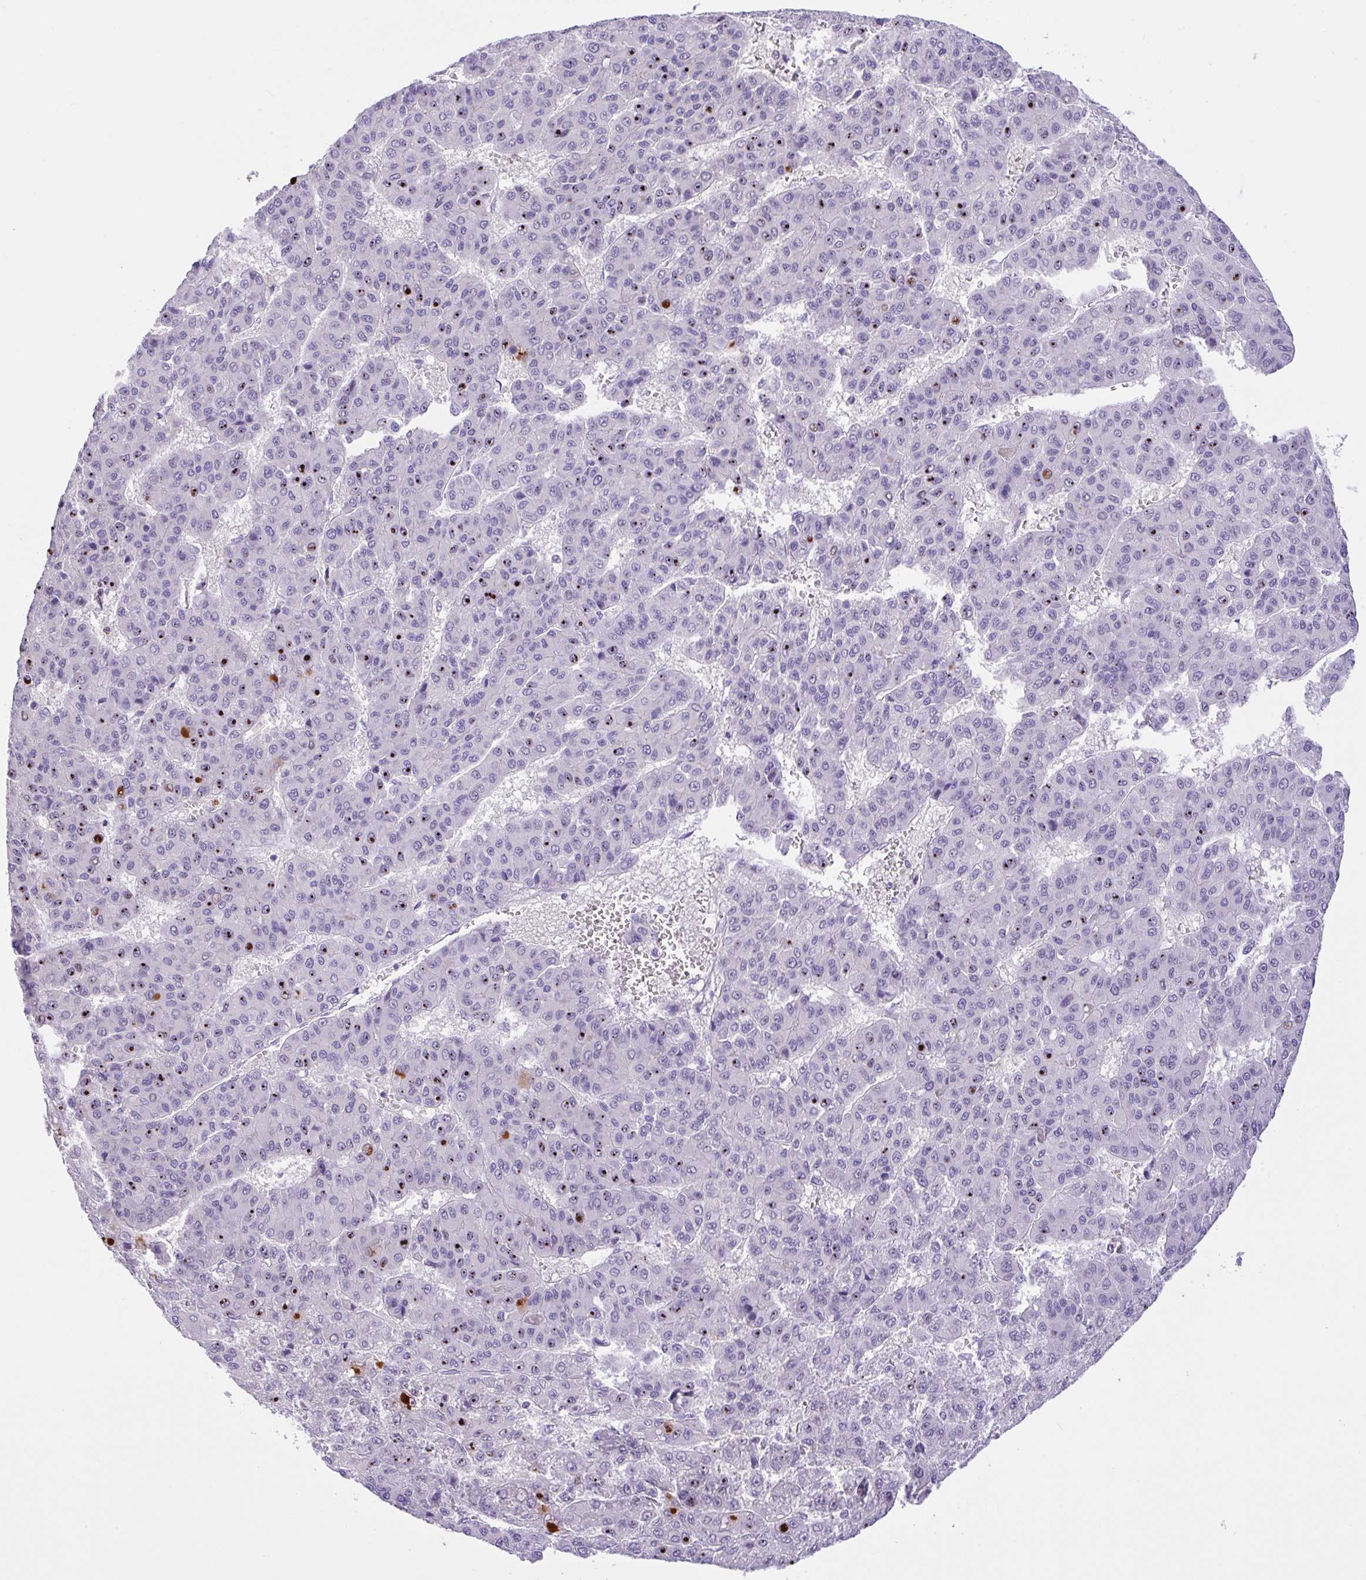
{"staining": {"intensity": "negative", "quantity": "none", "location": "none"}, "tissue": "liver cancer", "cell_type": "Tumor cells", "image_type": "cancer", "snomed": [{"axis": "morphology", "description": "Carcinoma, Hepatocellular, NOS"}, {"axis": "topography", "description": "Liver"}], "caption": "Protein analysis of liver cancer (hepatocellular carcinoma) demonstrates no significant positivity in tumor cells.", "gene": "NCF1", "patient": {"sex": "male", "age": 70}}